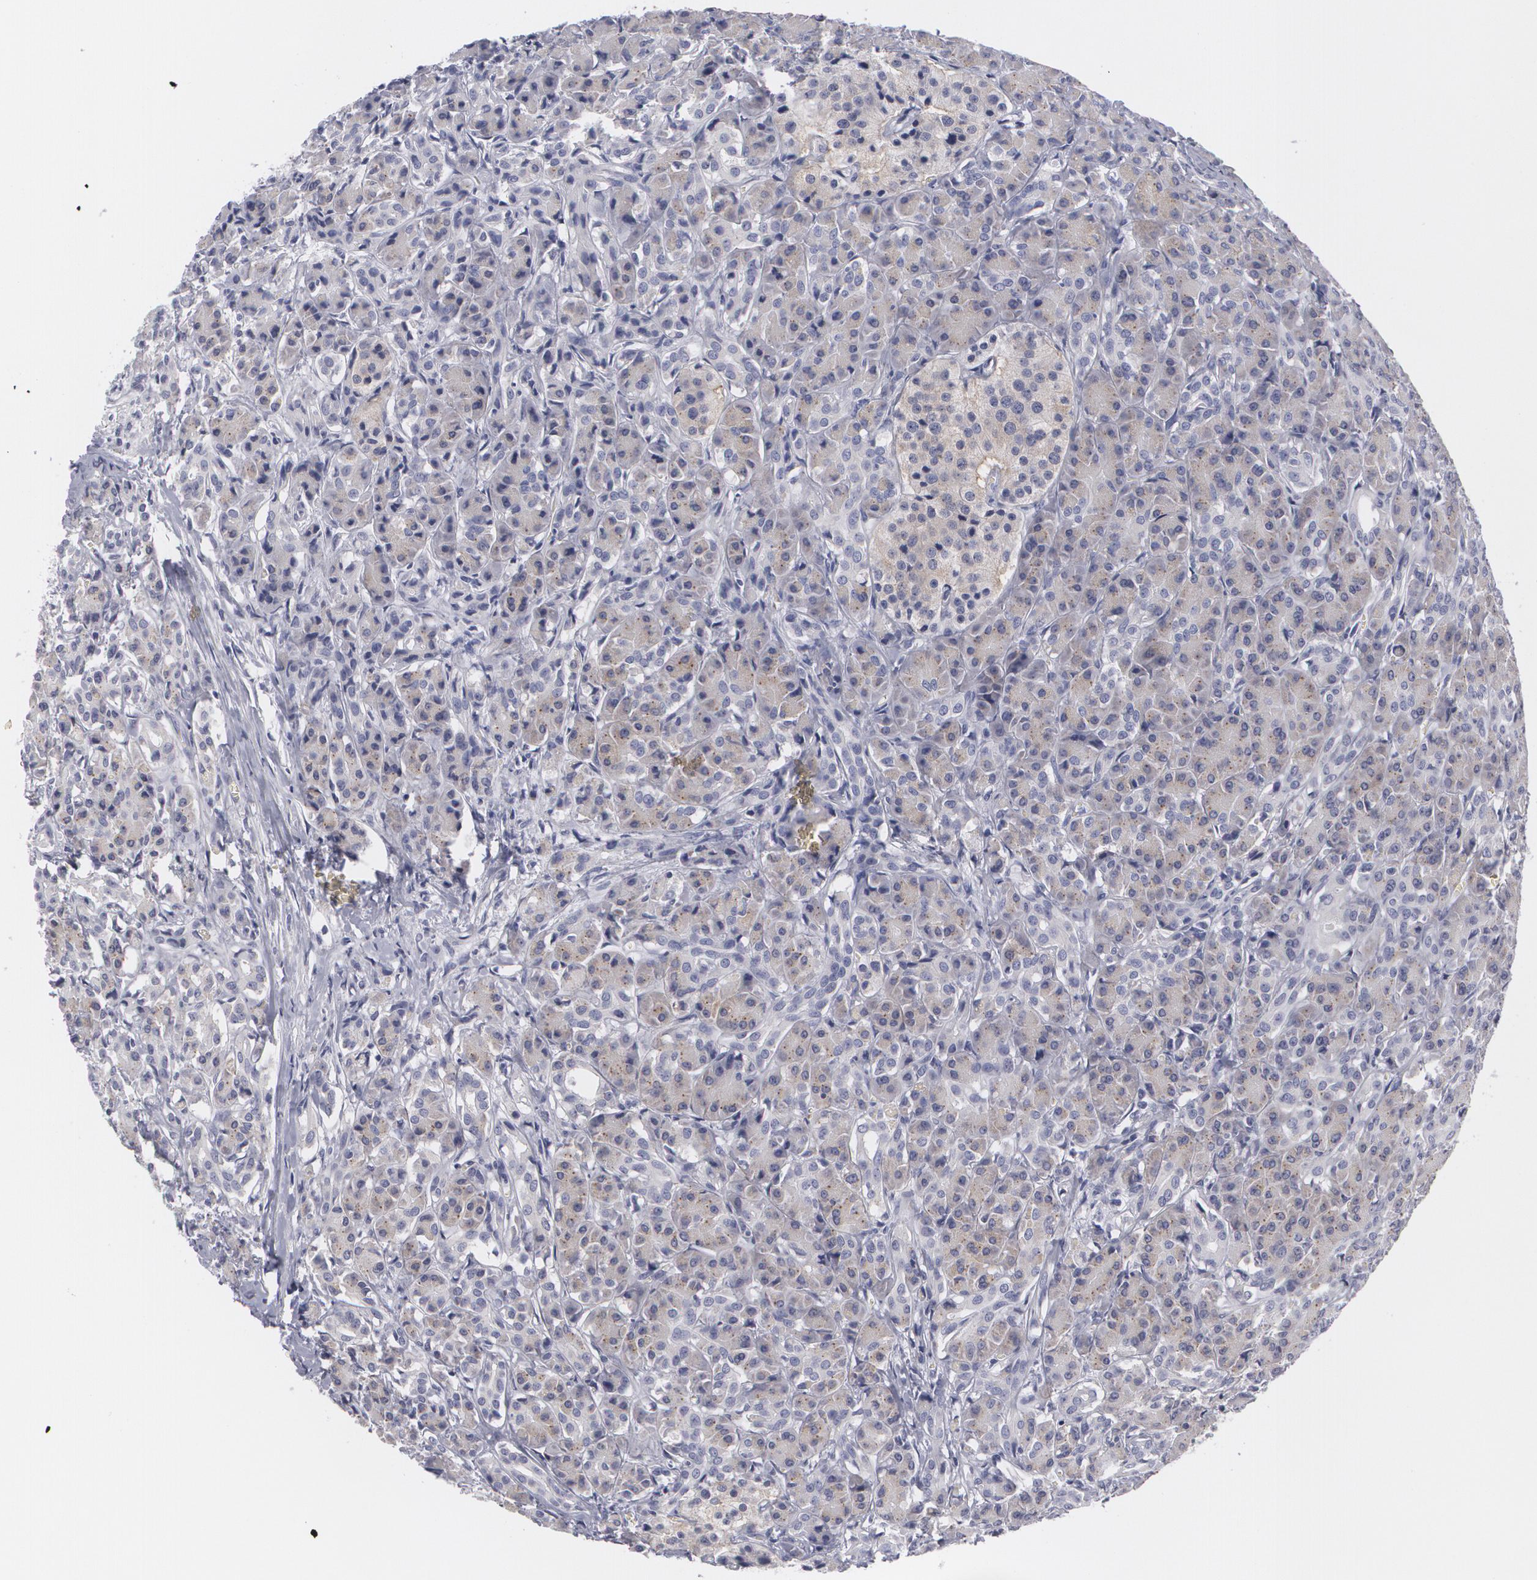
{"staining": {"intensity": "weak", "quantity": ">75%", "location": "cytoplasmic/membranous"}, "tissue": "pancreas", "cell_type": "Exocrine glandular cells", "image_type": "normal", "snomed": [{"axis": "morphology", "description": "Normal tissue, NOS"}, {"axis": "topography", "description": "Lymph node"}, {"axis": "topography", "description": "Pancreas"}], "caption": "There is low levels of weak cytoplasmic/membranous staining in exocrine glandular cells of unremarkable pancreas, as demonstrated by immunohistochemical staining (brown color).", "gene": "MBNL3", "patient": {"sex": "male", "age": 59}}